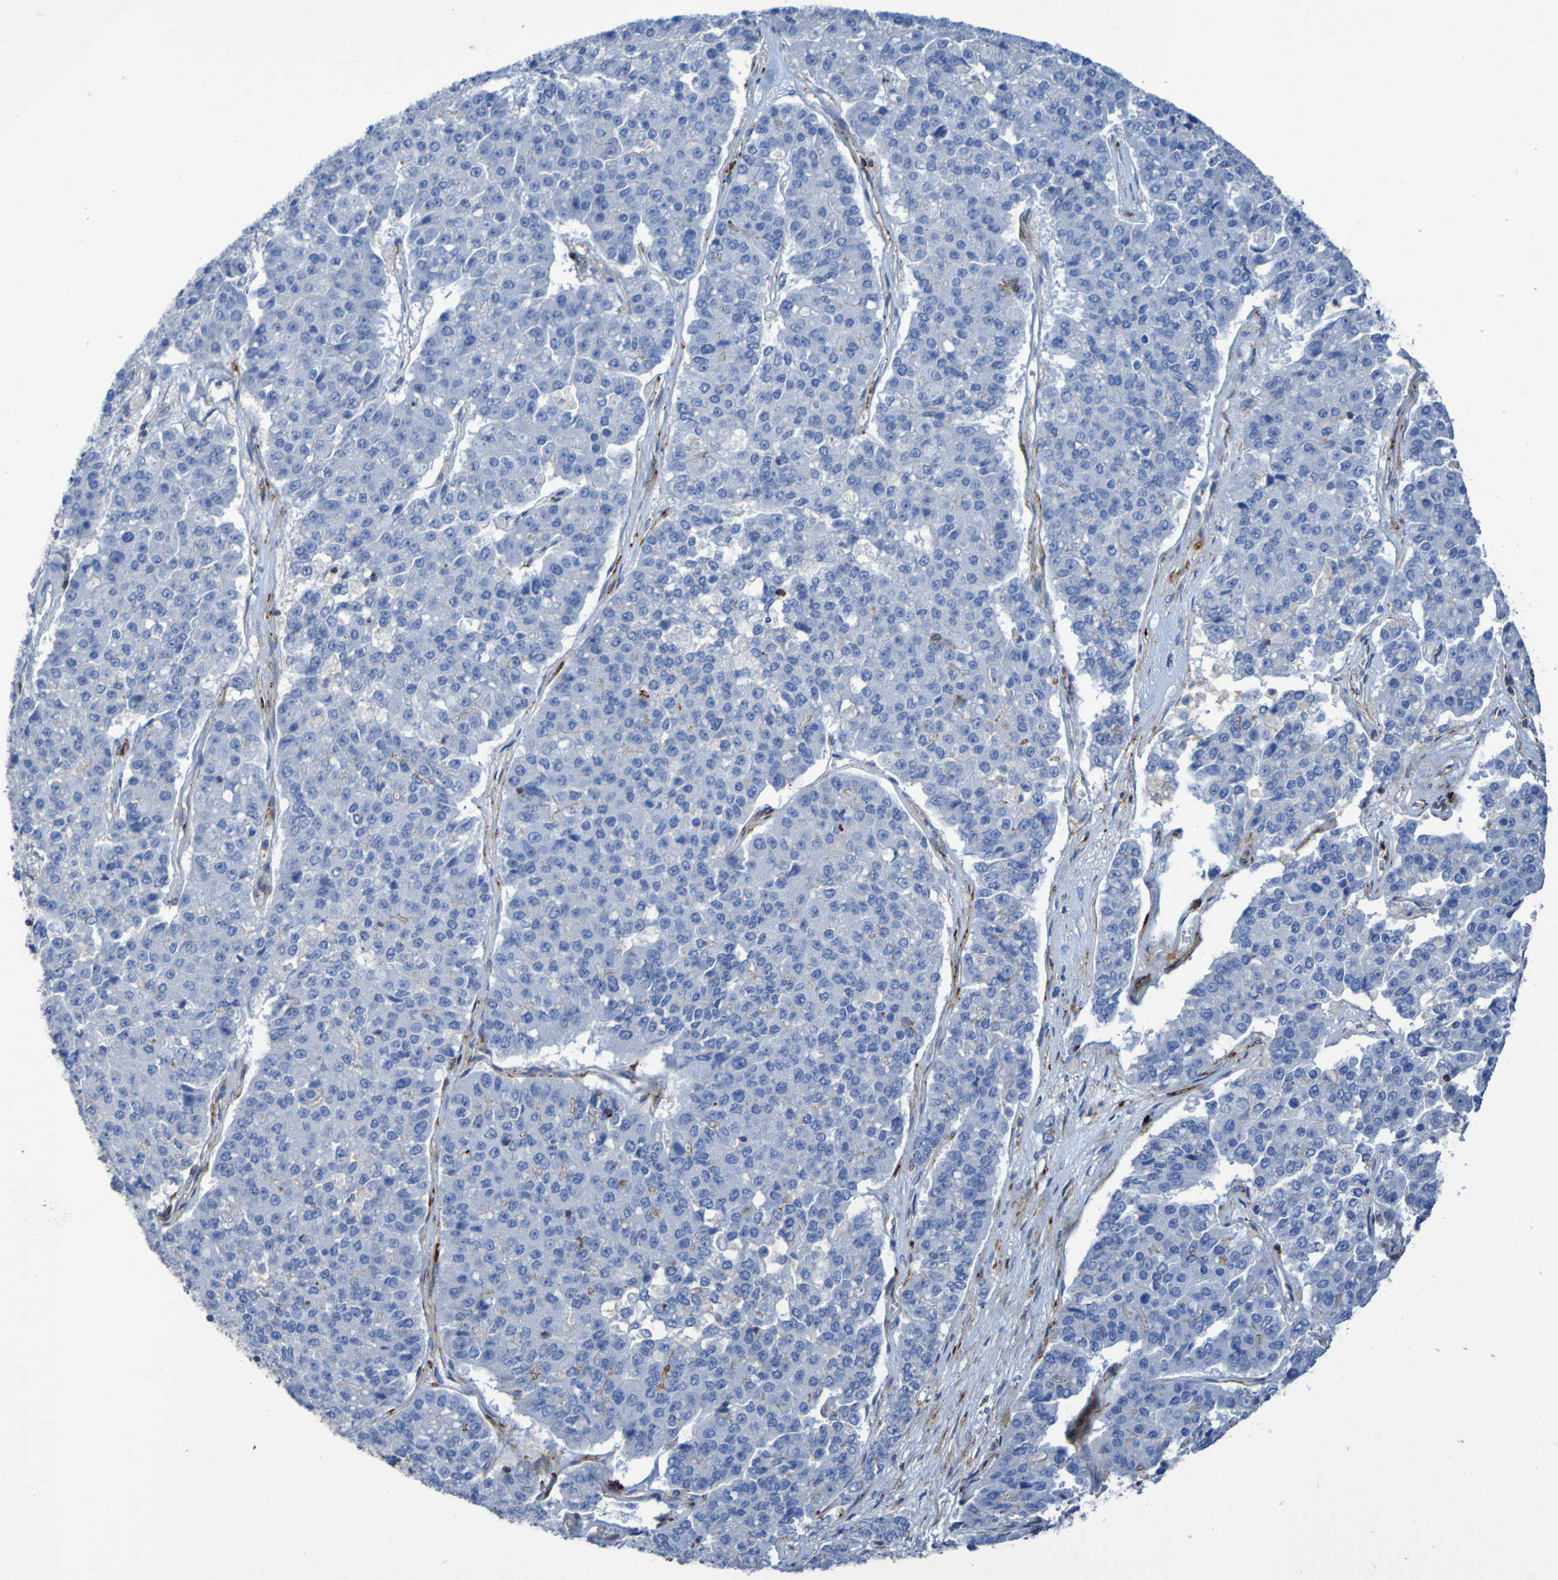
{"staining": {"intensity": "negative", "quantity": "none", "location": "none"}, "tissue": "pancreatic cancer", "cell_type": "Tumor cells", "image_type": "cancer", "snomed": [{"axis": "morphology", "description": "Adenocarcinoma, NOS"}, {"axis": "topography", "description": "Pancreas"}], "caption": "Tumor cells show no significant protein positivity in adenocarcinoma (pancreatic). Nuclei are stained in blue.", "gene": "RNF182", "patient": {"sex": "male", "age": 50}}